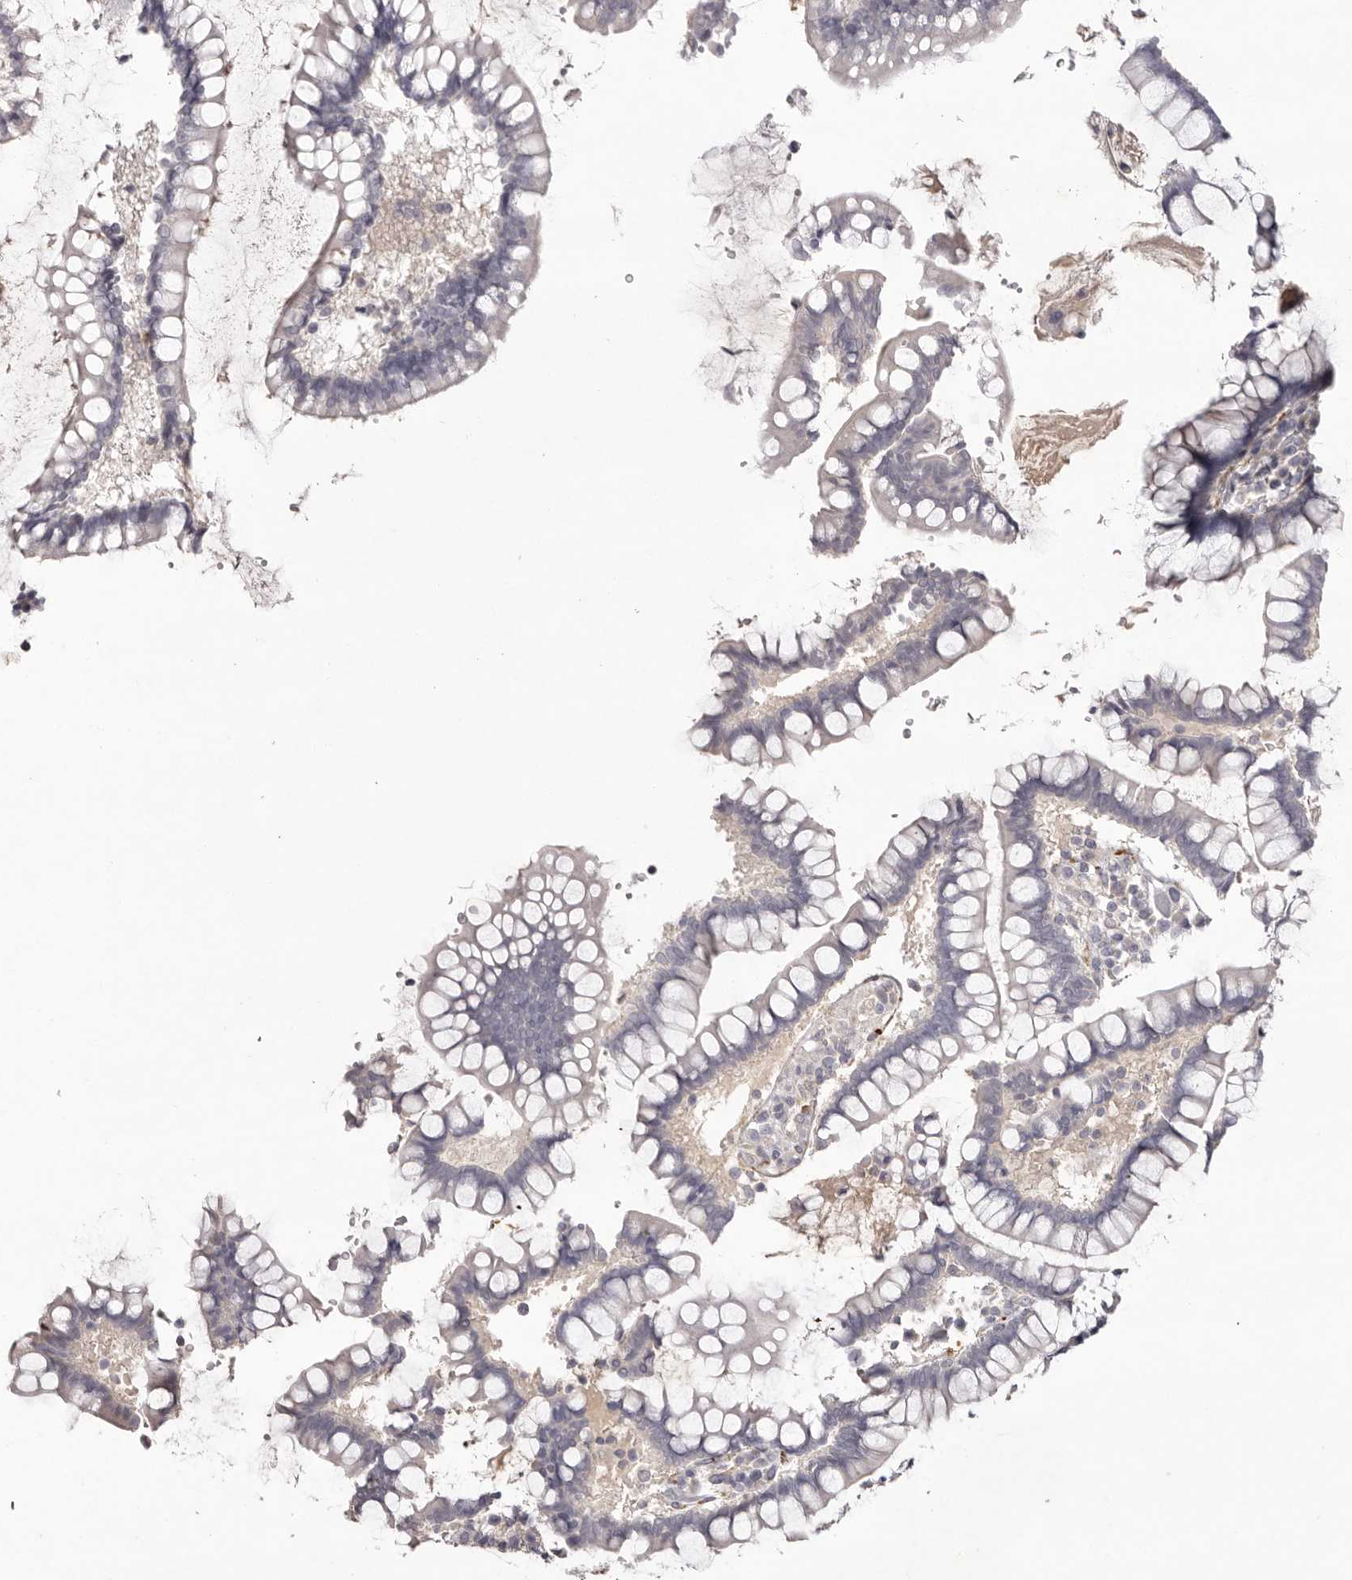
{"staining": {"intensity": "negative", "quantity": "none", "location": "none"}, "tissue": "colon", "cell_type": "Endothelial cells", "image_type": "normal", "snomed": [{"axis": "morphology", "description": "Normal tissue, NOS"}, {"axis": "topography", "description": "Colon"}], "caption": "A high-resolution histopathology image shows IHC staining of unremarkable colon, which exhibits no significant positivity in endothelial cells.", "gene": "SCUBE2", "patient": {"sex": "female", "age": 79}}